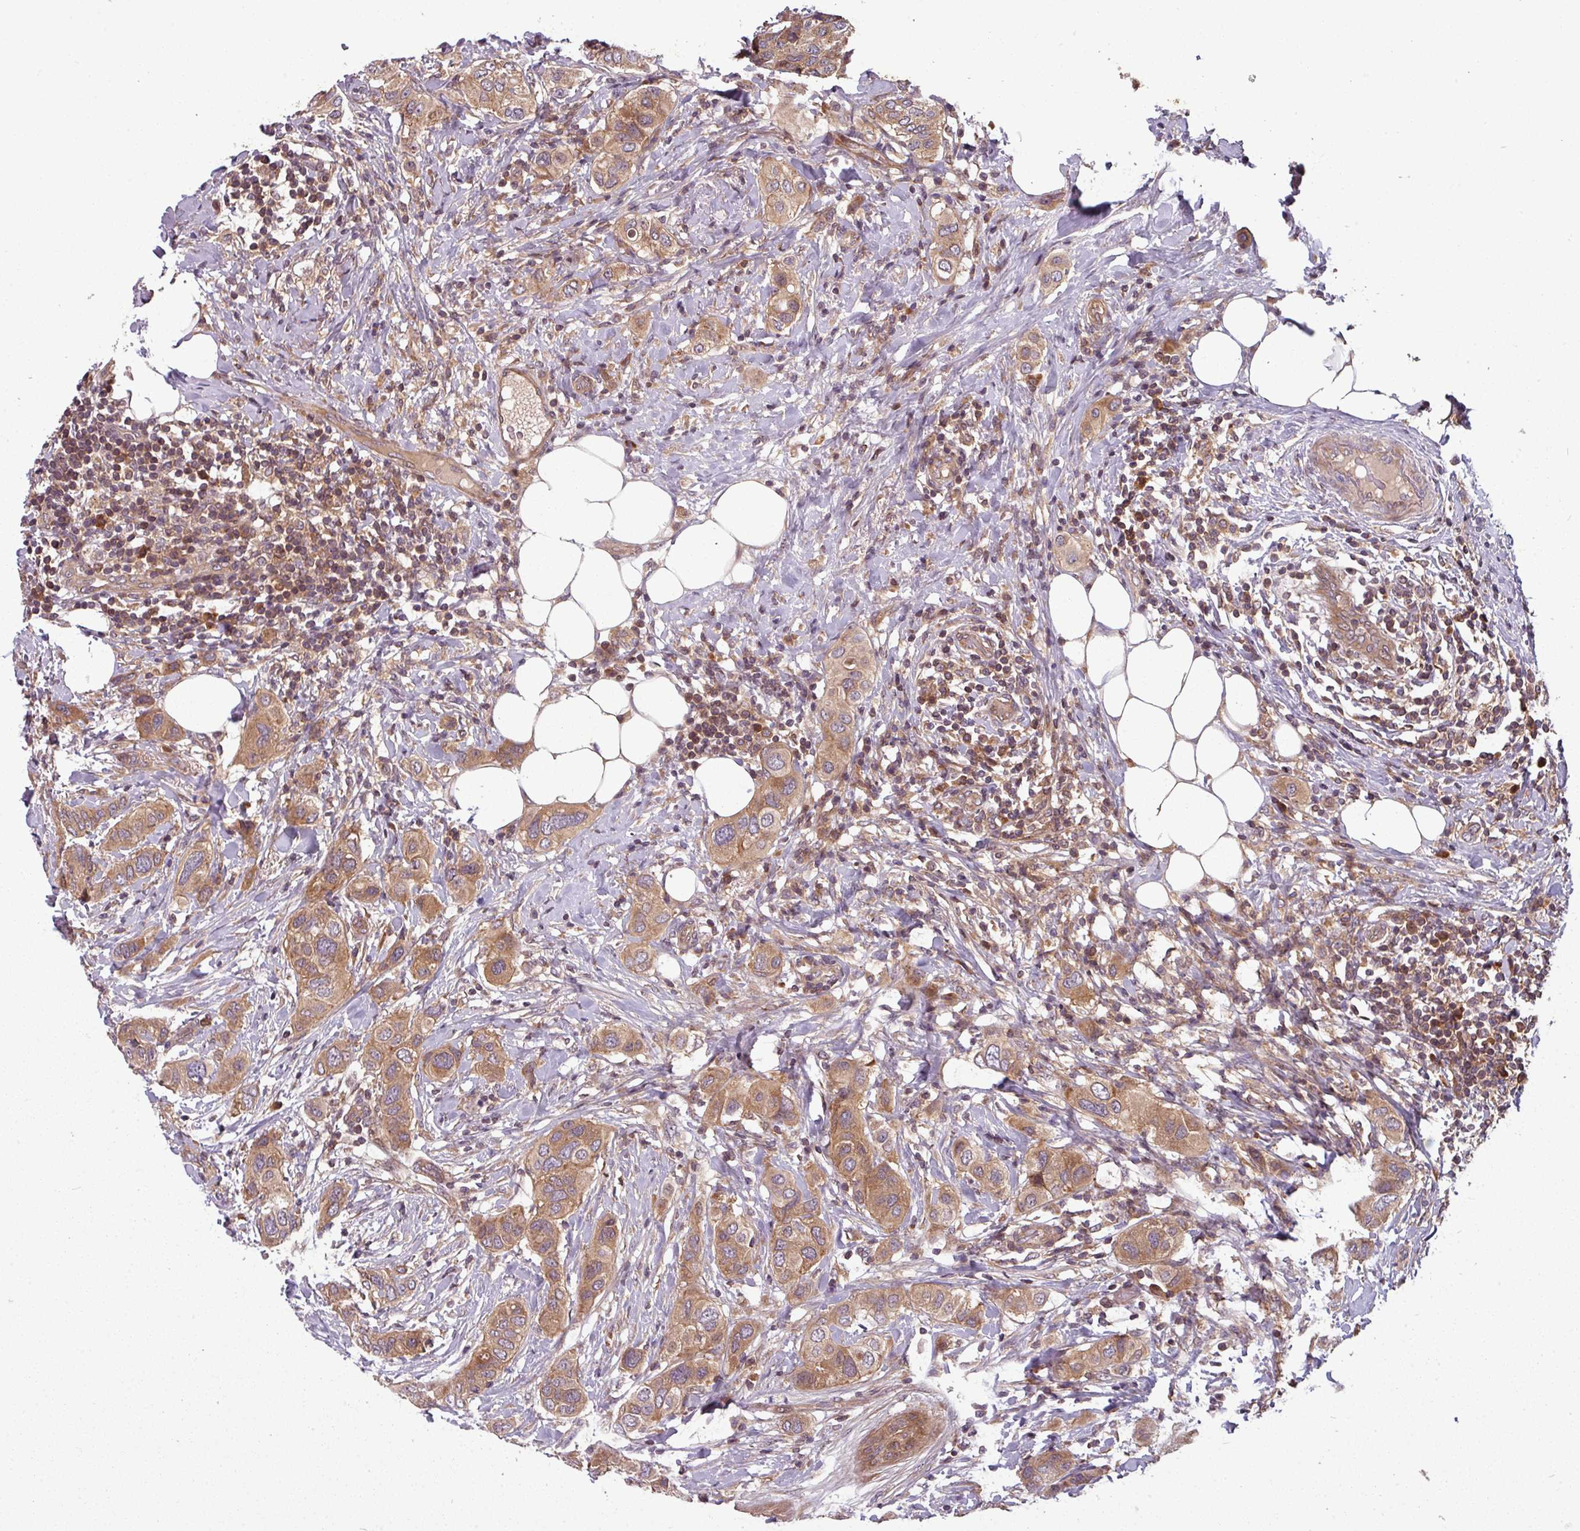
{"staining": {"intensity": "moderate", "quantity": ">75%", "location": "cytoplasmic/membranous"}, "tissue": "breast cancer", "cell_type": "Tumor cells", "image_type": "cancer", "snomed": [{"axis": "morphology", "description": "Lobular carcinoma"}, {"axis": "topography", "description": "Breast"}], "caption": "Moderate cytoplasmic/membranous protein staining is identified in about >75% of tumor cells in breast cancer.", "gene": "GSKIP", "patient": {"sex": "female", "age": 51}}